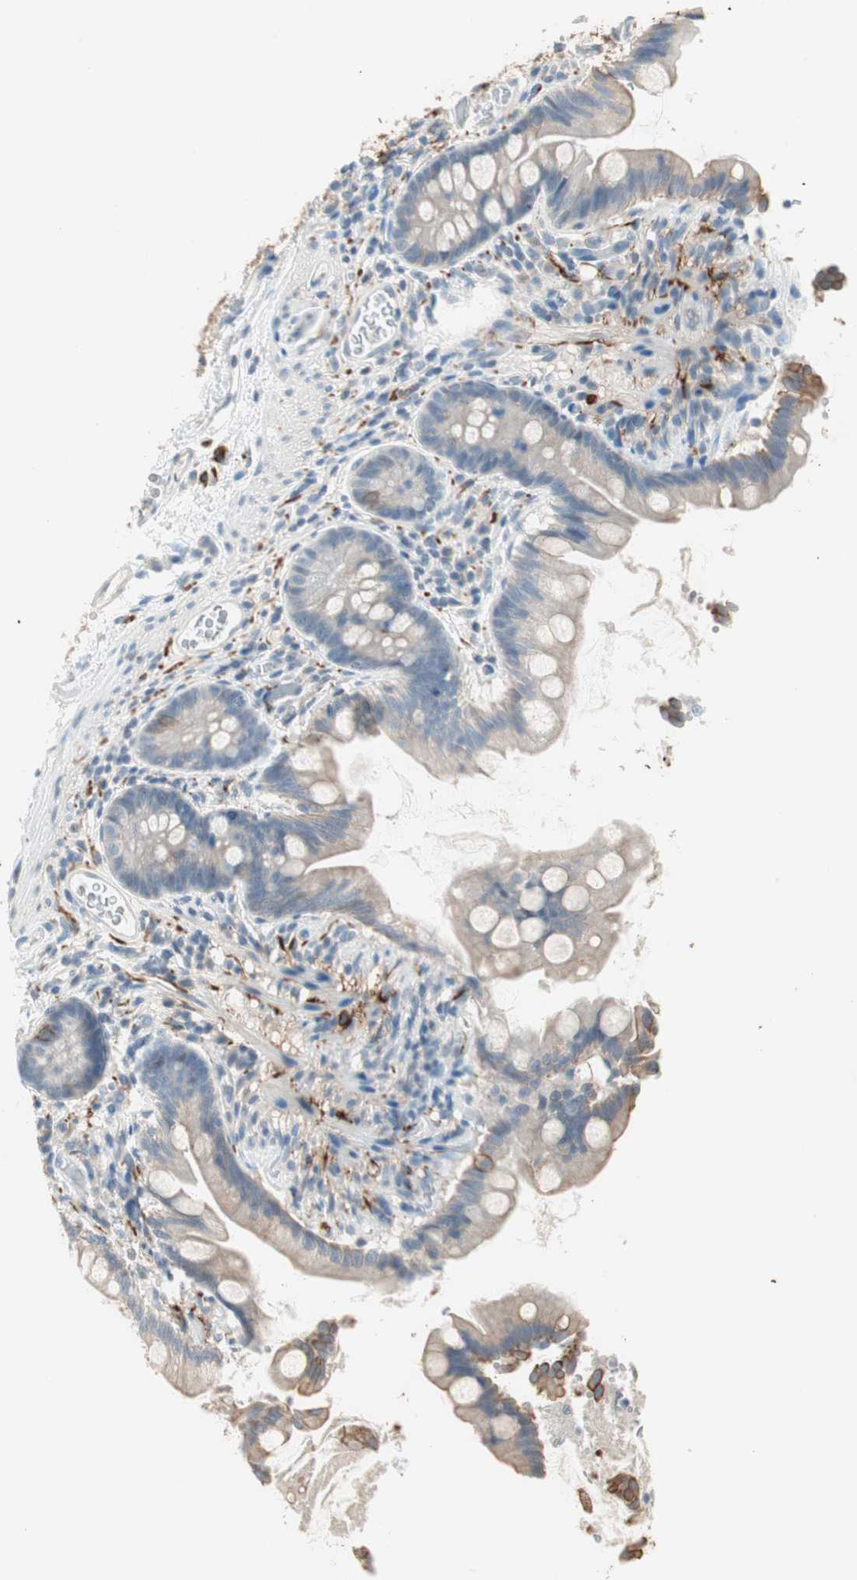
{"staining": {"intensity": "negative", "quantity": "none", "location": "none"}, "tissue": "small intestine", "cell_type": "Glandular cells", "image_type": "normal", "snomed": [{"axis": "morphology", "description": "Normal tissue, NOS"}, {"axis": "topography", "description": "Small intestine"}], "caption": "A high-resolution micrograph shows immunohistochemistry staining of benign small intestine, which displays no significant positivity in glandular cells.", "gene": "GNAO1", "patient": {"sex": "female", "age": 56}}